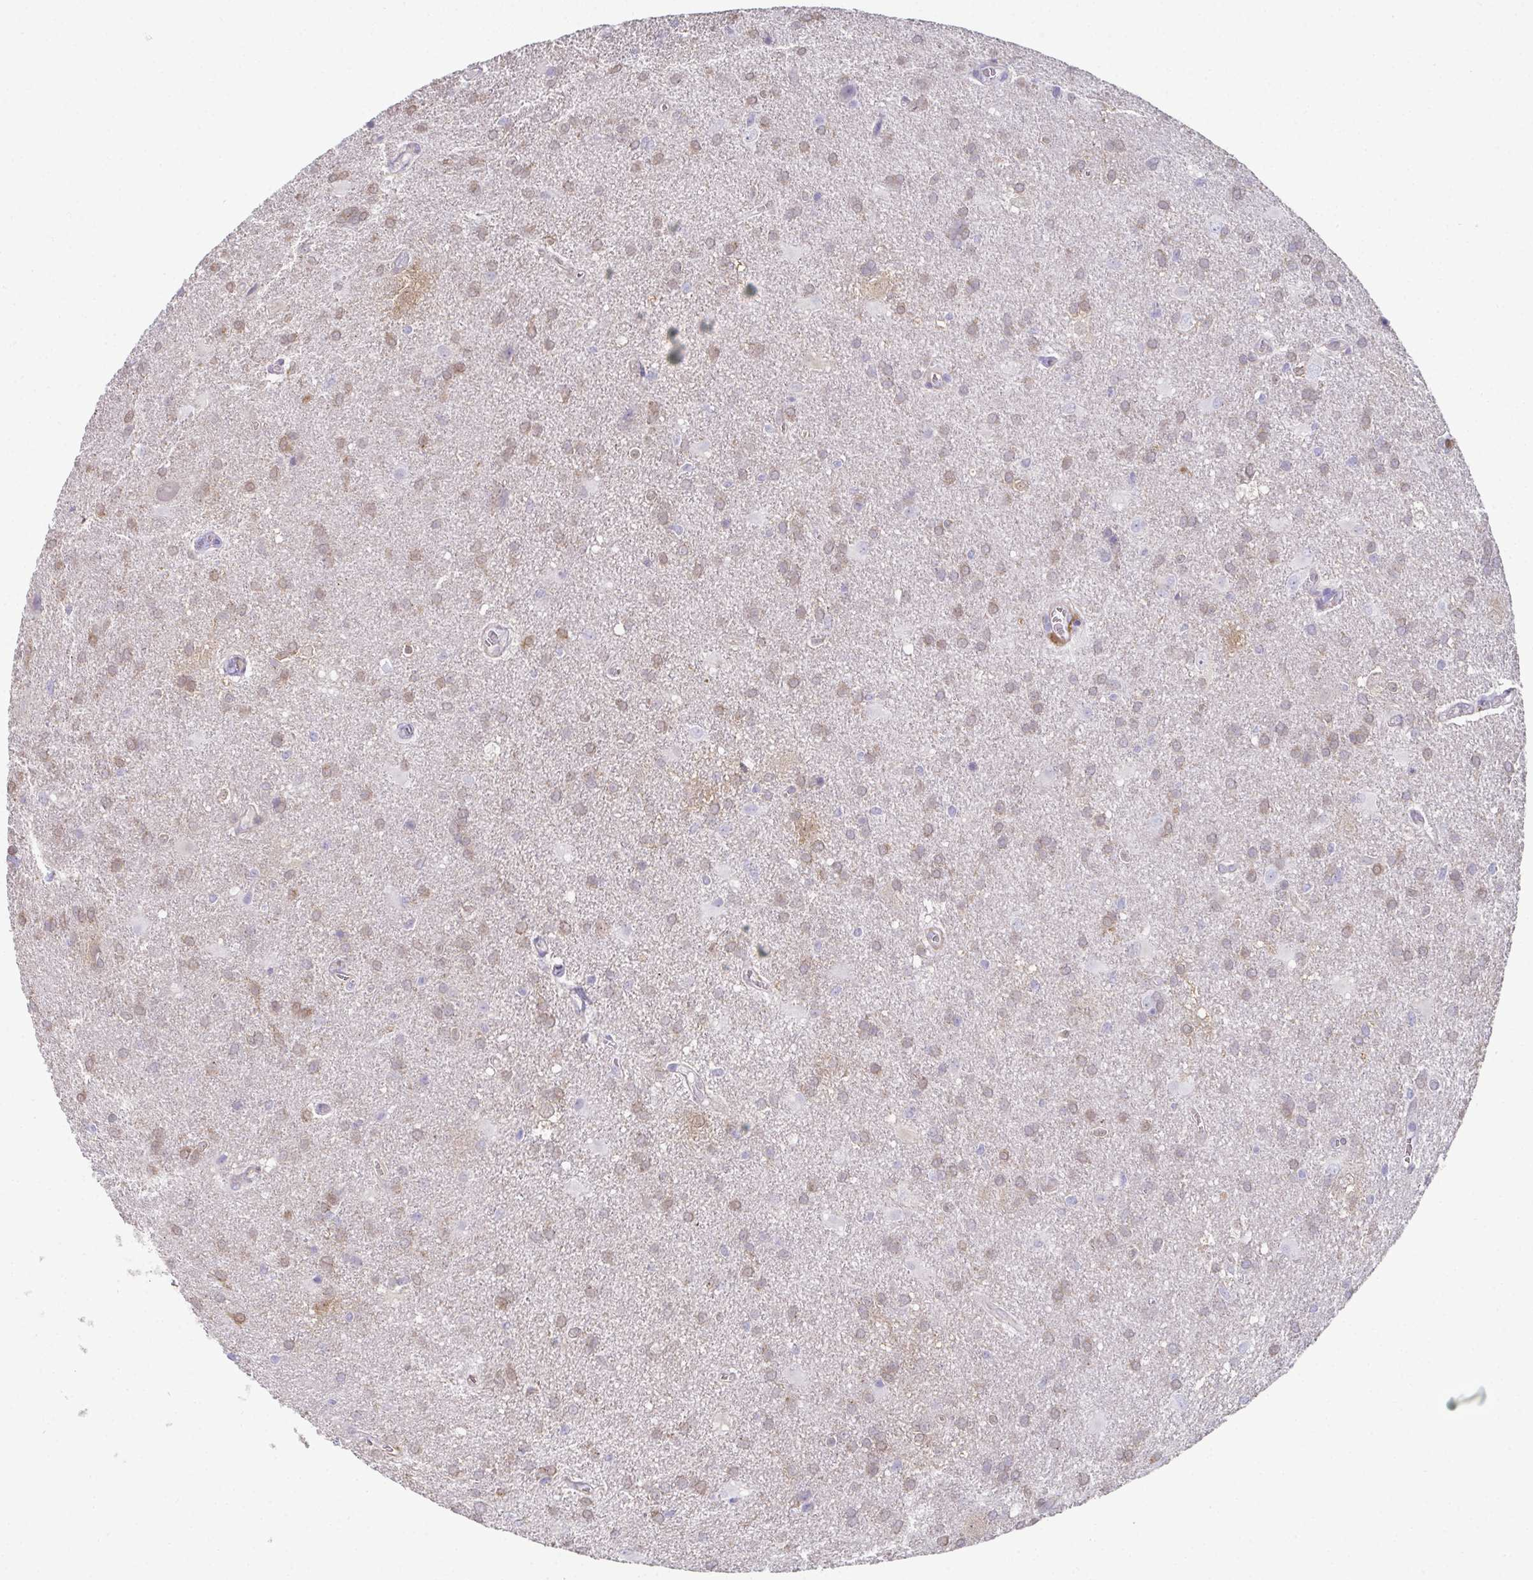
{"staining": {"intensity": "weak", "quantity": "25%-75%", "location": "cytoplasmic/membranous"}, "tissue": "glioma", "cell_type": "Tumor cells", "image_type": "cancer", "snomed": [{"axis": "morphology", "description": "Glioma, malignant, Low grade"}, {"axis": "topography", "description": "Brain"}], "caption": "Weak cytoplasmic/membranous protein staining is identified in about 25%-75% of tumor cells in glioma.", "gene": "RBP1", "patient": {"sex": "male", "age": 66}}